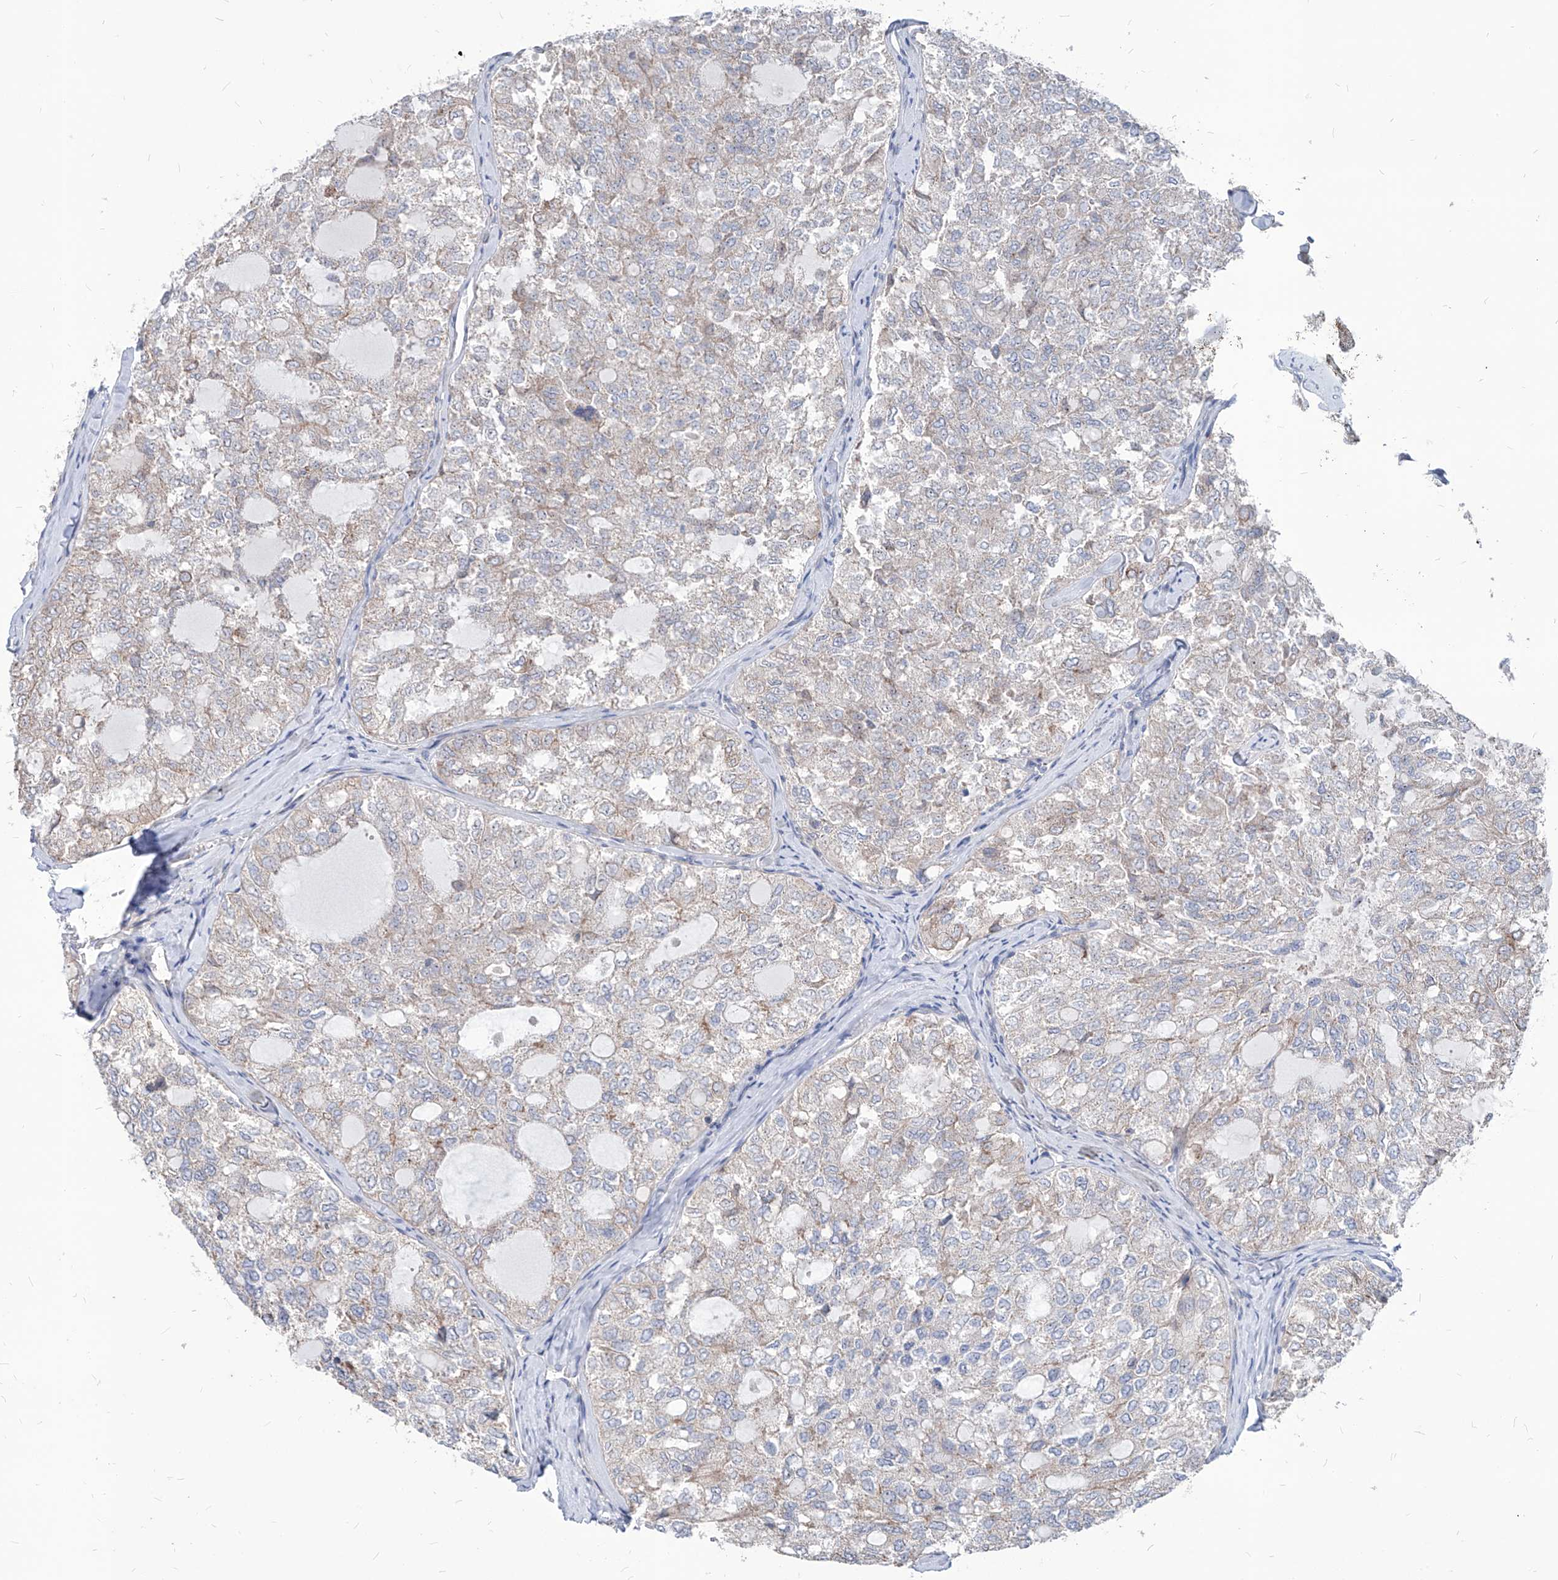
{"staining": {"intensity": "negative", "quantity": "none", "location": "none"}, "tissue": "thyroid cancer", "cell_type": "Tumor cells", "image_type": "cancer", "snomed": [{"axis": "morphology", "description": "Follicular adenoma carcinoma, NOS"}, {"axis": "topography", "description": "Thyroid gland"}], "caption": "The histopathology image exhibits no significant positivity in tumor cells of follicular adenoma carcinoma (thyroid). The staining is performed using DAB (3,3'-diaminobenzidine) brown chromogen with nuclei counter-stained in using hematoxylin.", "gene": "AGPS", "patient": {"sex": "male", "age": 75}}